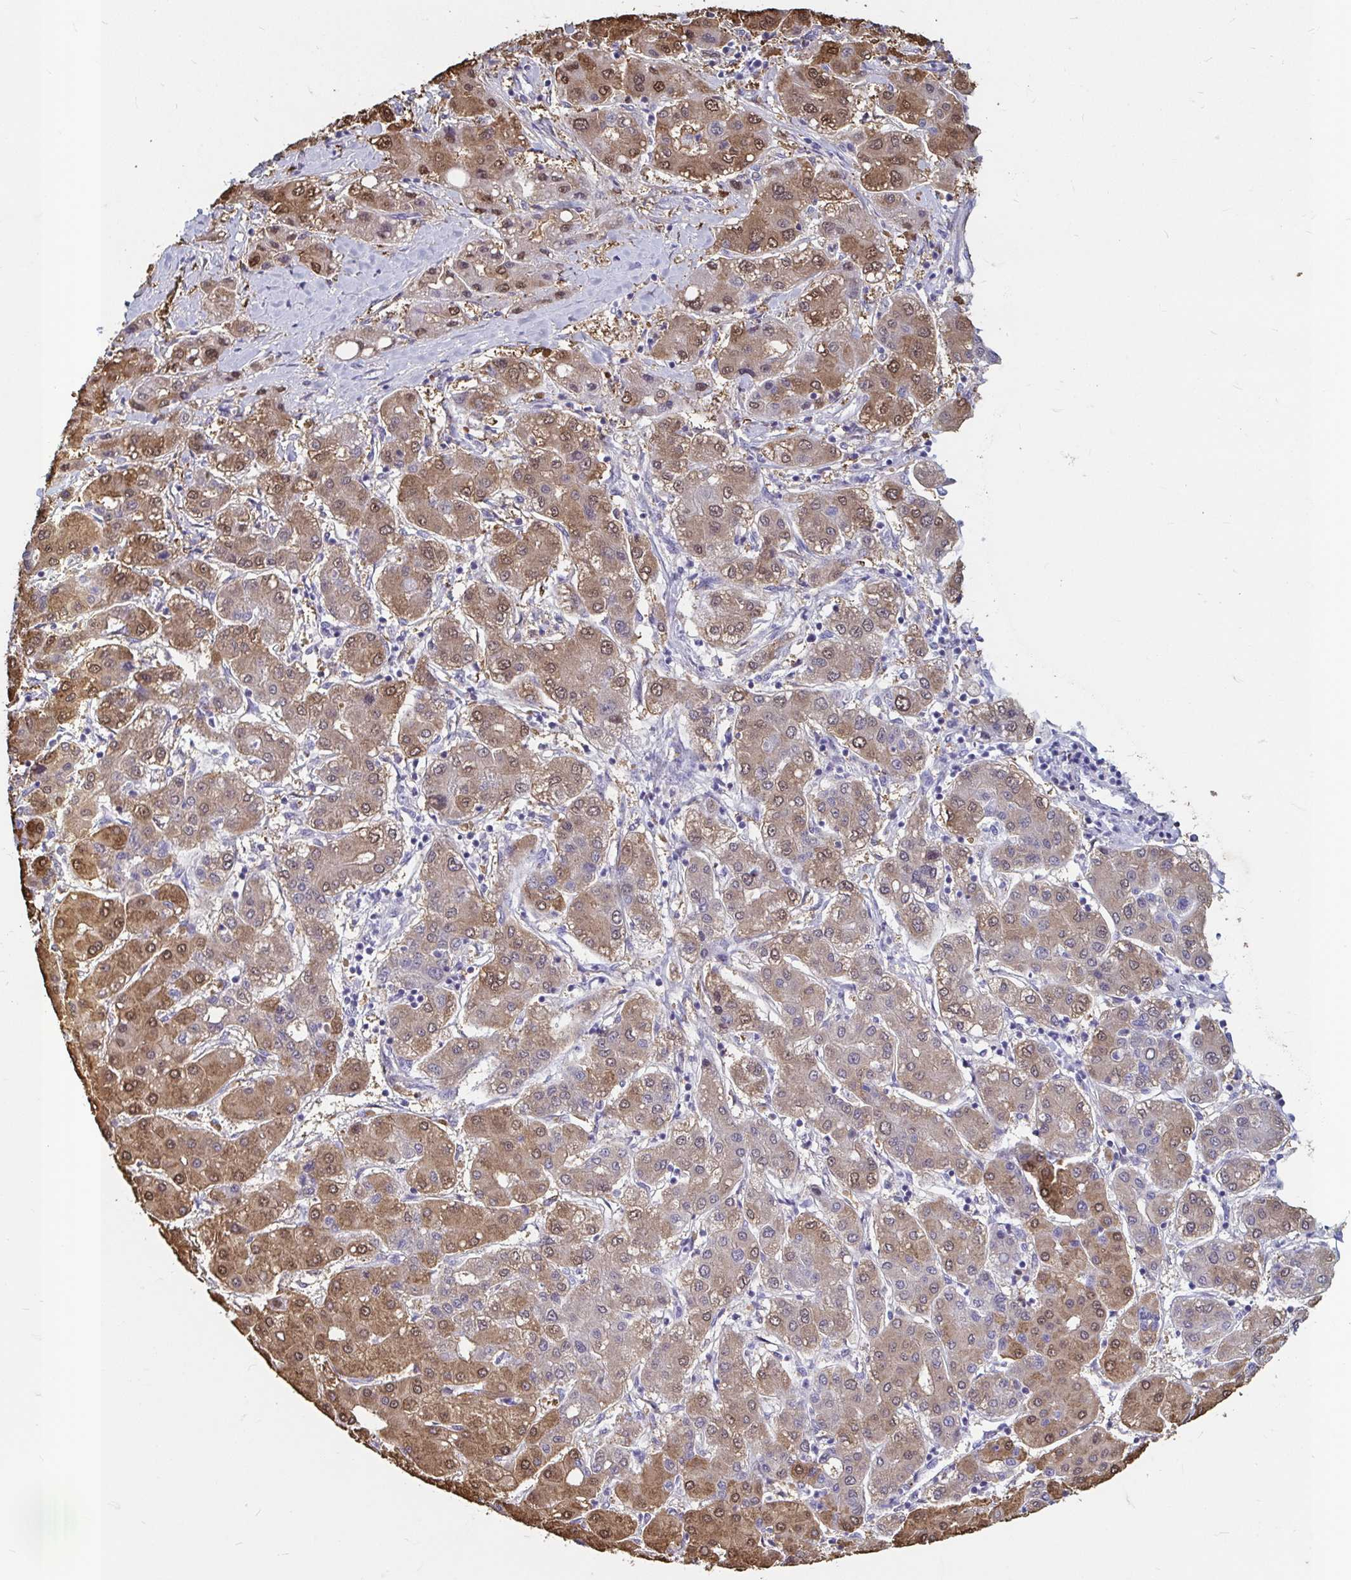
{"staining": {"intensity": "moderate", "quantity": ">75%", "location": "cytoplasmic/membranous,nuclear"}, "tissue": "liver cancer", "cell_type": "Tumor cells", "image_type": "cancer", "snomed": [{"axis": "morphology", "description": "Carcinoma, Hepatocellular, NOS"}, {"axis": "topography", "description": "Liver"}], "caption": "Moderate cytoplasmic/membranous and nuclear protein expression is identified in about >75% of tumor cells in liver cancer.", "gene": "ADH1A", "patient": {"sex": "male", "age": 65}}